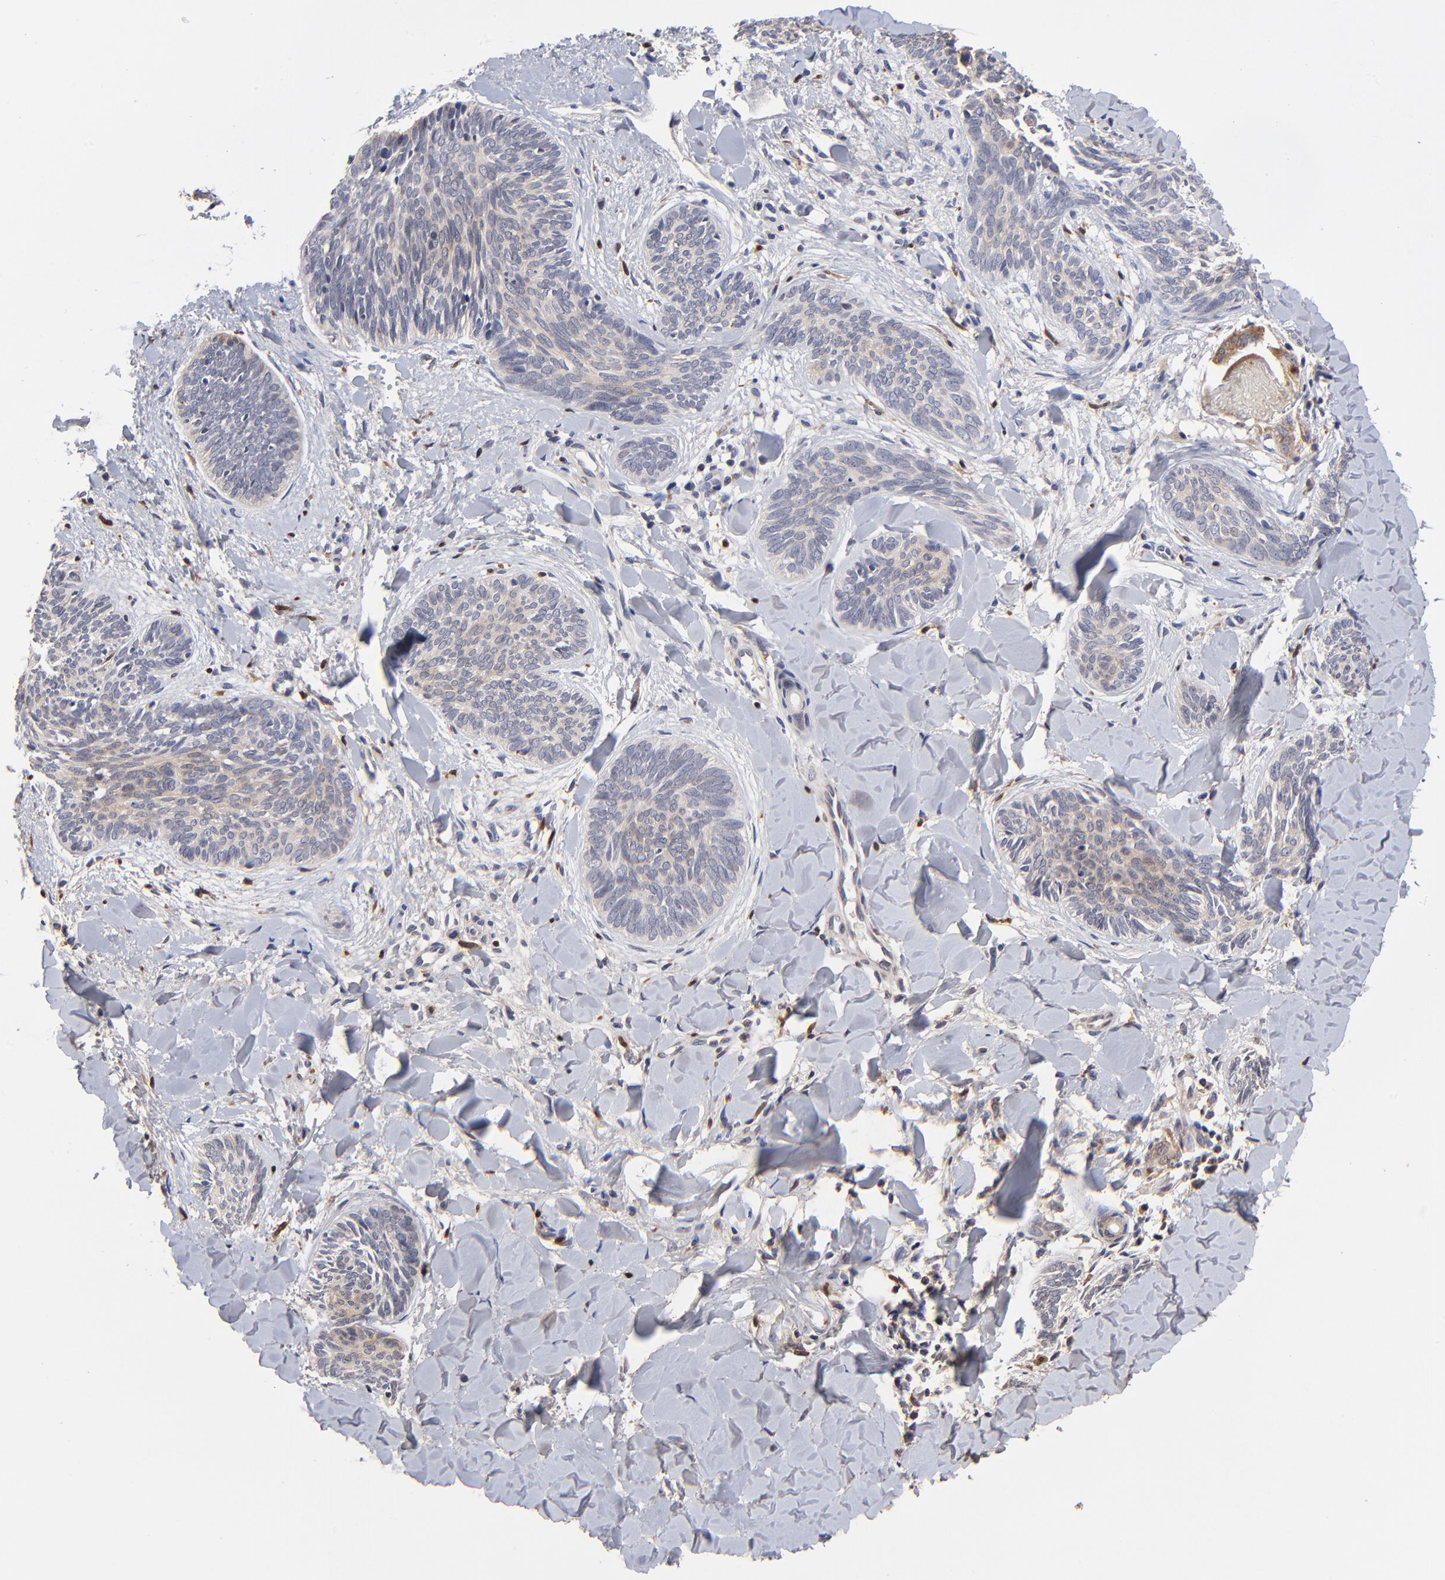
{"staining": {"intensity": "weak", "quantity": "25%-75%", "location": "cytoplasmic/membranous"}, "tissue": "skin cancer", "cell_type": "Tumor cells", "image_type": "cancer", "snomed": [{"axis": "morphology", "description": "Basal cell carcinoma"}, {"axis": "topography", "description": "Skin"}], "caption": "Immunohistochemical staining of human skin cancer (basal cell carcinoma) shows low levels of weak cytoplasmic/membranous expression in about 25%-75% of tumor cells. The staining was performed using DAB, with brown indicating positive protein expression. Nuclei are stained blue with hematoxylin.", "gene": "FBXL12", "patient": {"sex": "female", "age": 81}}